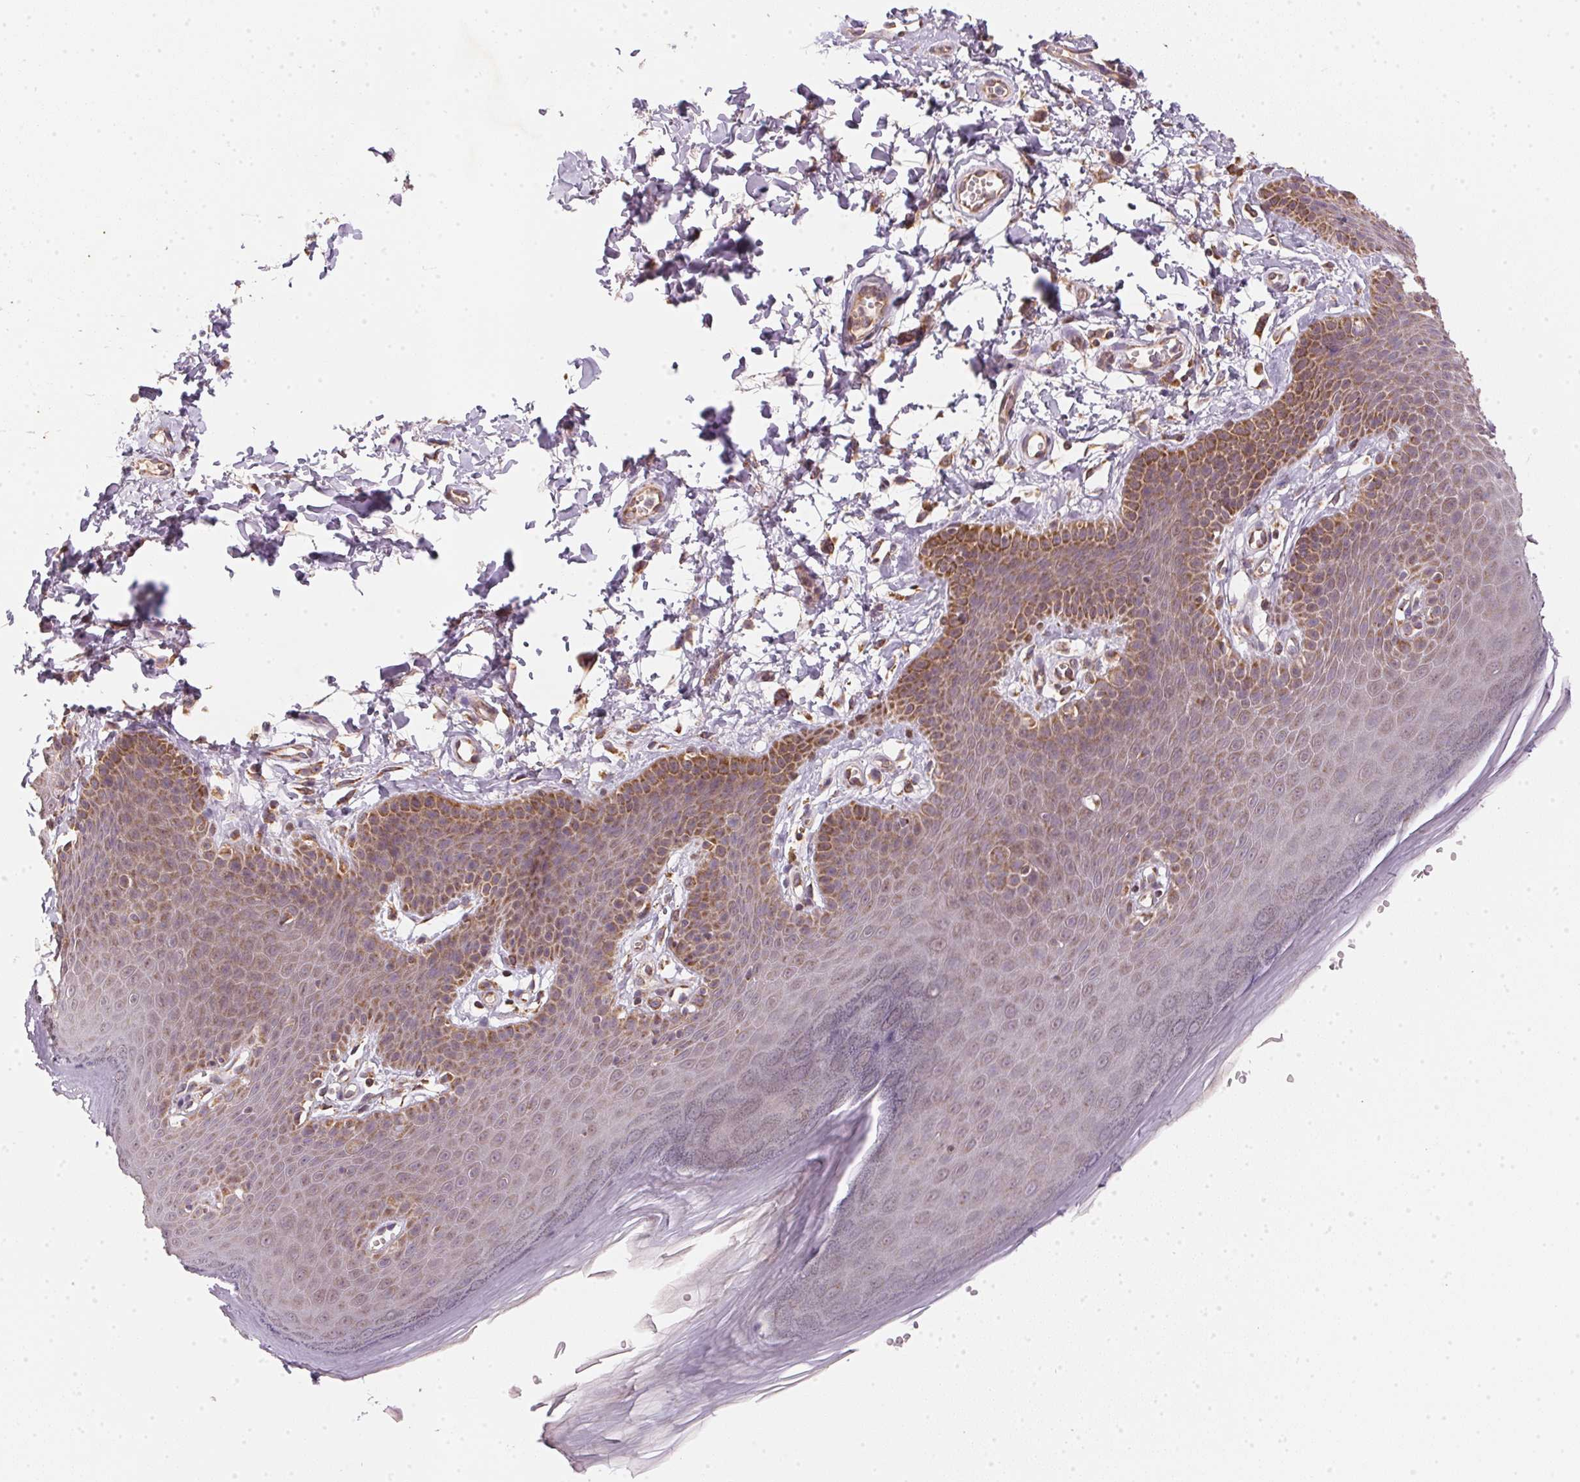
{"staining": {"intensity": "moderate", "quantity": ">75%", "location": "cytoplasmic/membranous"}, "tissue": "skin", "cell_type": "Epidermal cells", "image_type": "normal", "snomed": [{"axis": "morphology", "description": "Normal tissue, NOS"}, {"axis": "topography", "description": "Anal"}], "caption": "A brown stain labels moderate cytoplasmic/membranous positivity of a protein in epidermal cells of unremarkable human skin.", "gene": "MATCAP1", "patient": {"sex": "male", "age": 53}}